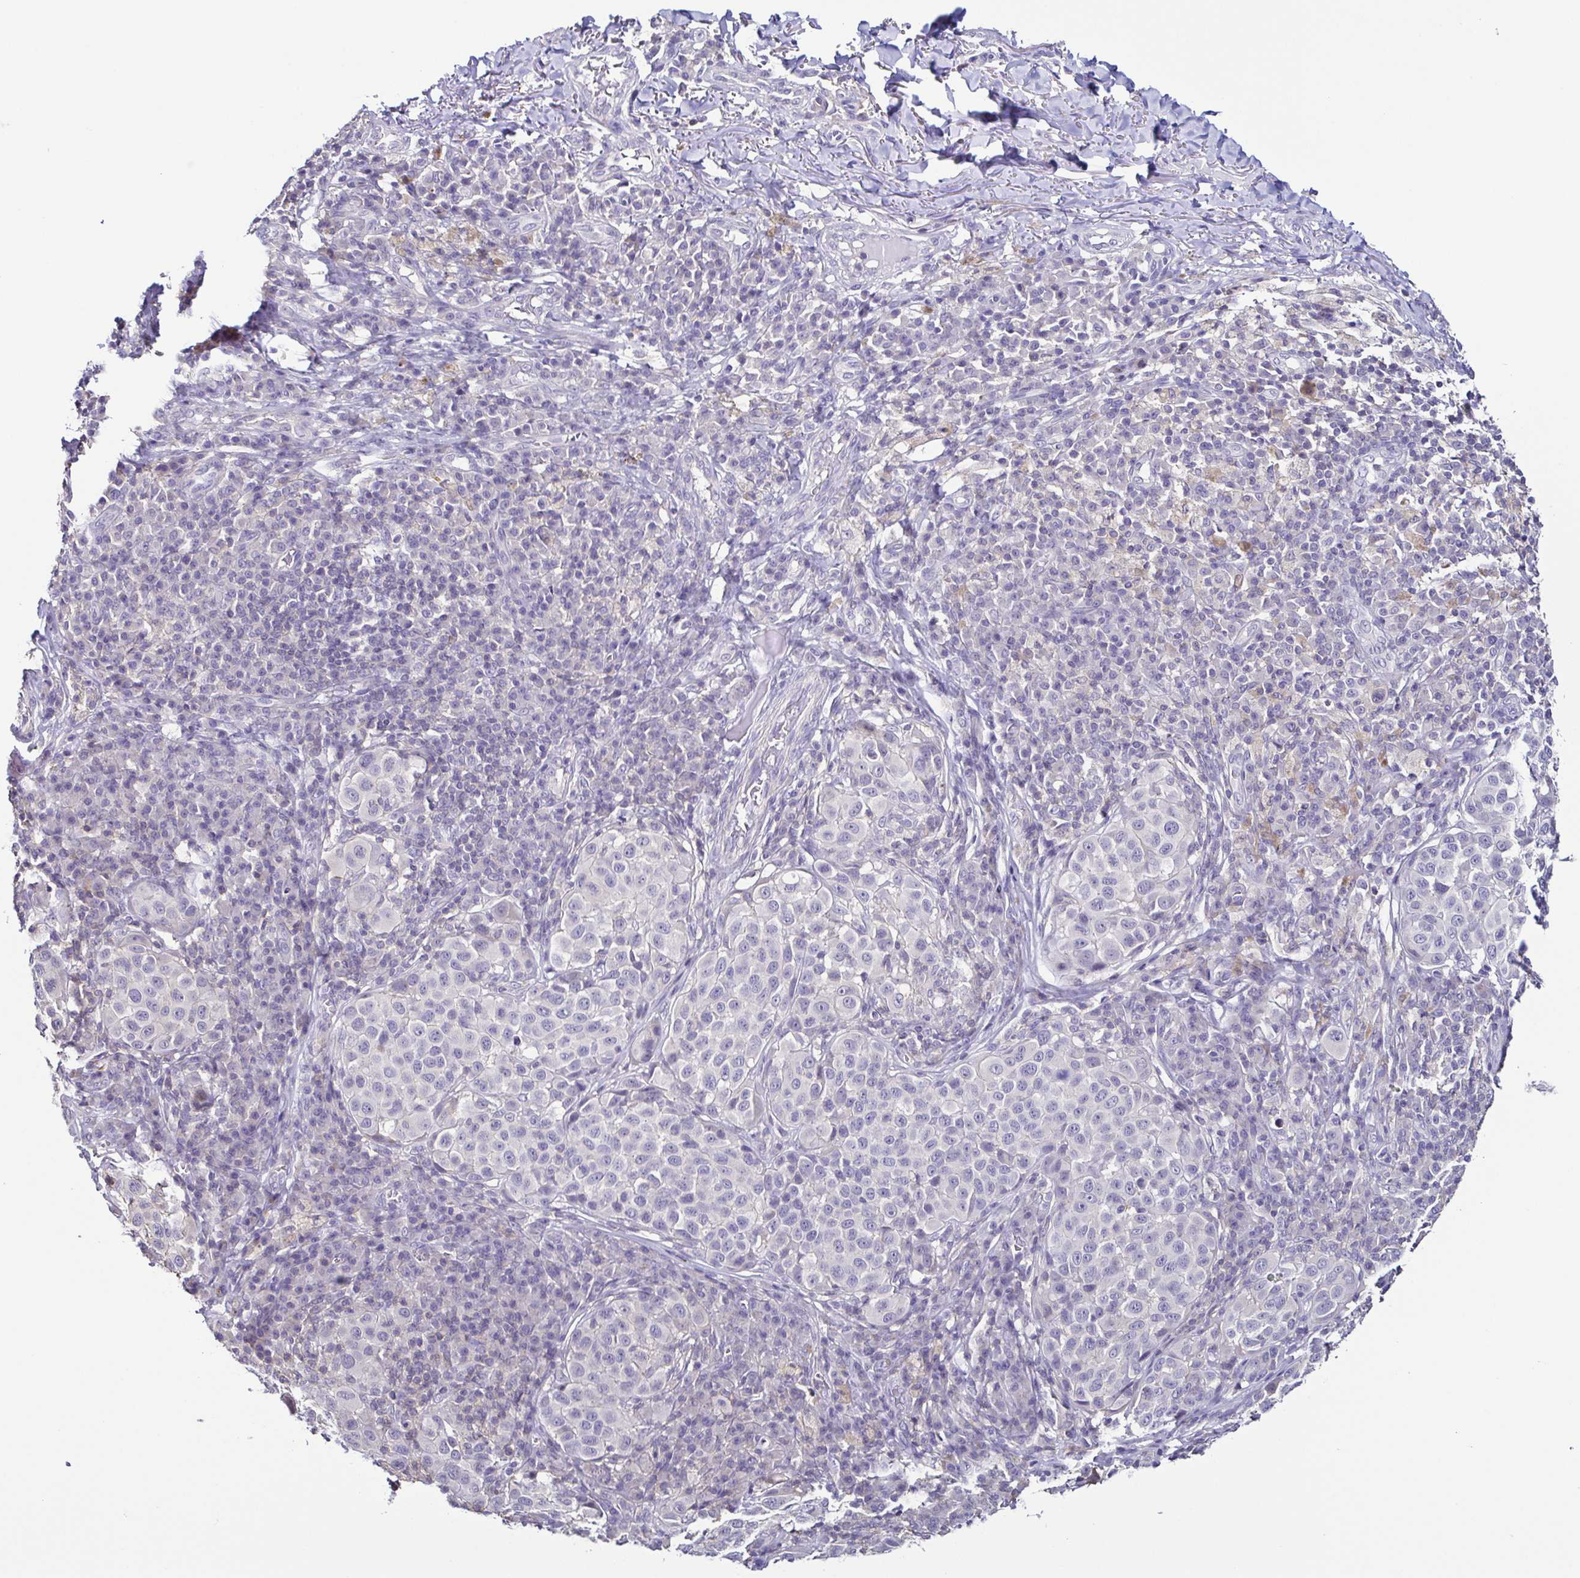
{"staining": {"intensity": "negative", "quantity": "none", "location": "none"}, "tissue": "melanoma", "cell_type": "Tumor cells", "image_type": "cancer", "snomed": [{"axis": "morphology", "description": "Malignant melanoma, NOS"}, {"axis": "topography", "description": "Skin"}], "caption": "Tumor cells show no significant positivity in melanoma.", "gene": "TNNT2", "patient": {"sex": "male", "age": 38}}